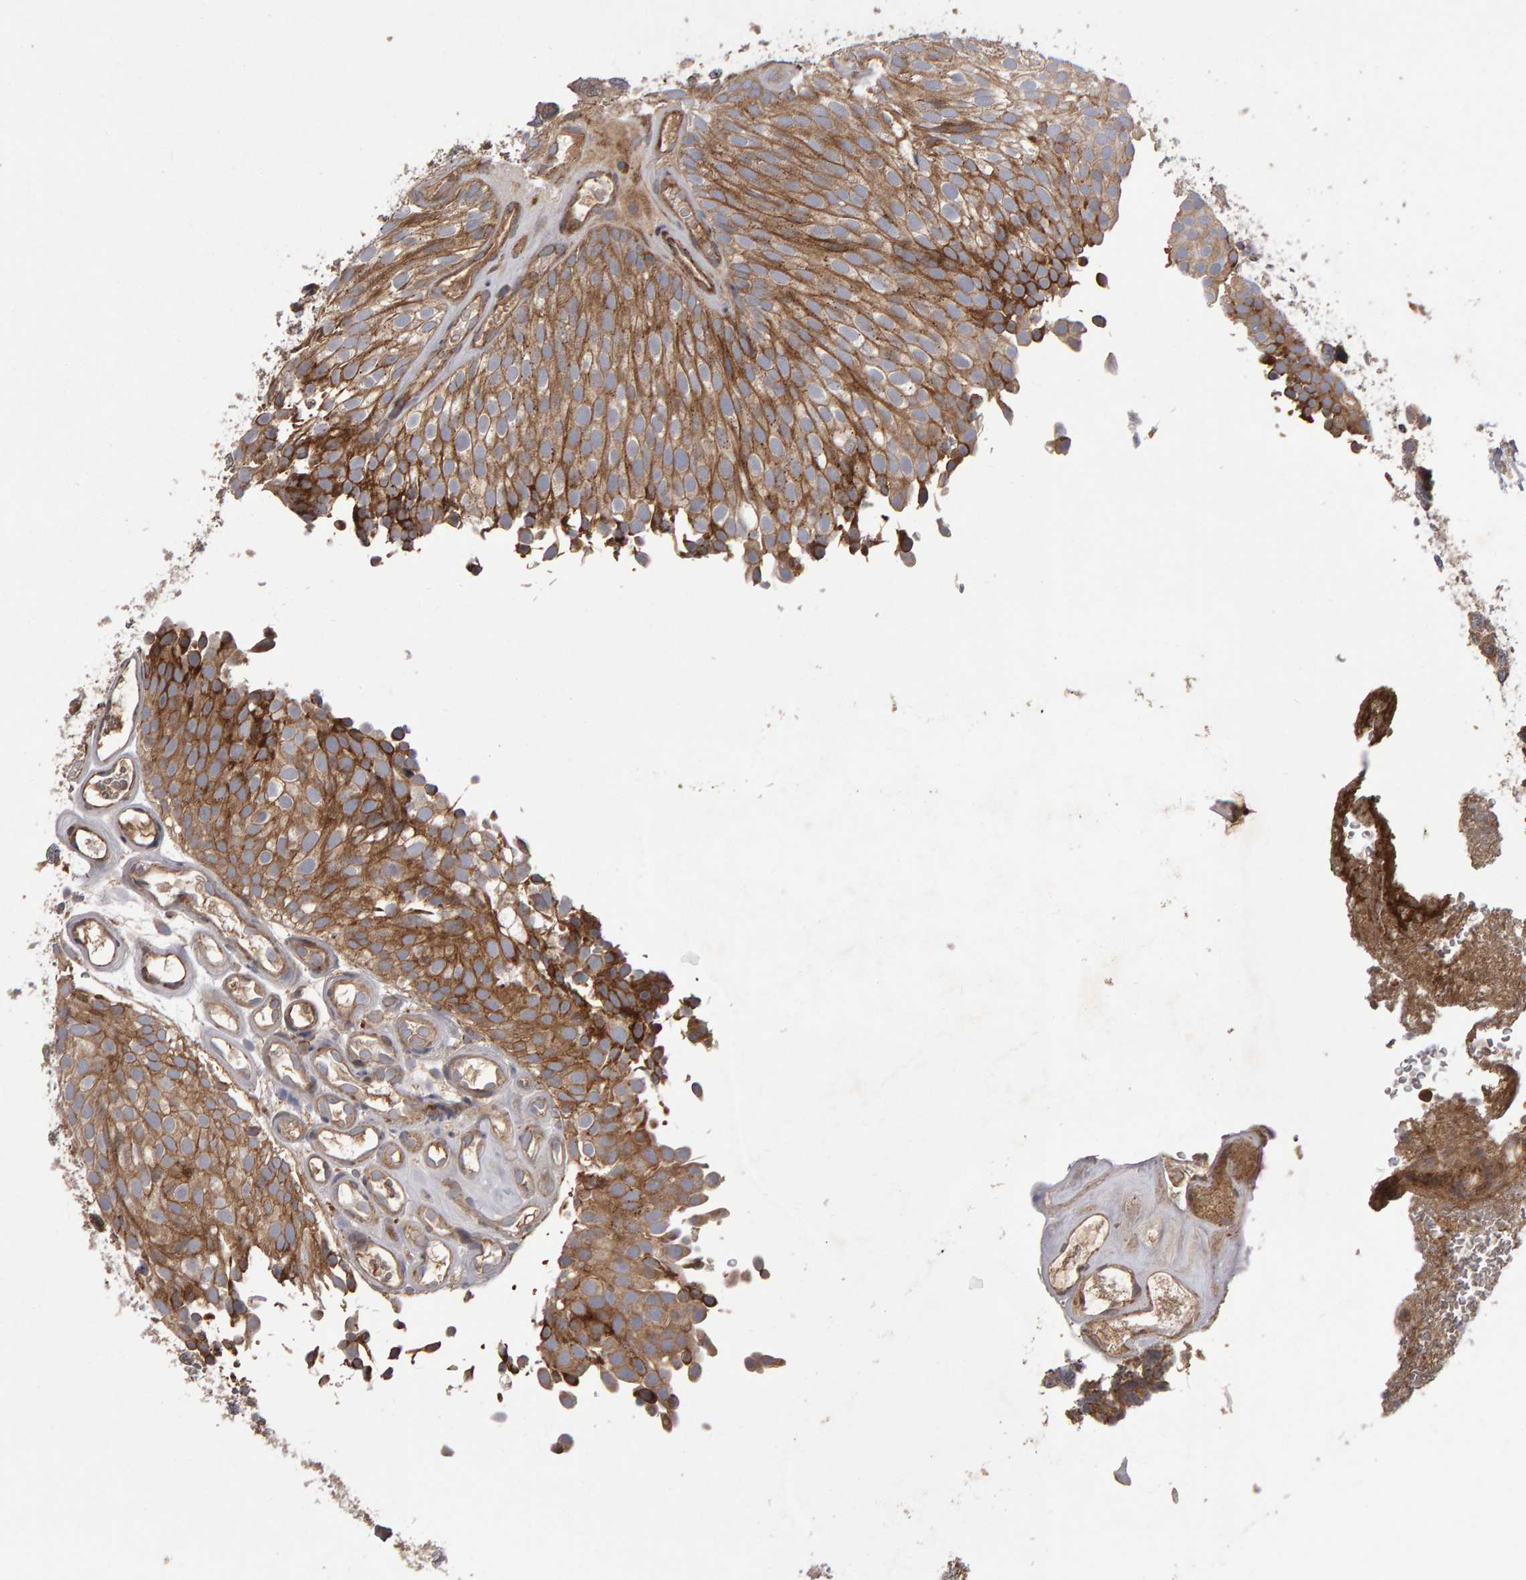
{"staining": {"intensity": "moderate", "quantity": ">75%", "location": "cytoplasmic/membranous"}, "tissue": "urothelial cancer", "cell_type": "Tumor cells", "image_type": "cancer", "snomed": [{"axis": "morphology", "description": "Urothelial carcinoma, Low grade"}, {"axis": "topography", "description": "Urinary bladder"}], "caption": "An image of urothelial cancer stained for a protein exhibits moderate cytoplasmic/membranous brown staining in tumor cells.", "gene": "PGS1", "patient": {"sex": "male", "age": 78}}